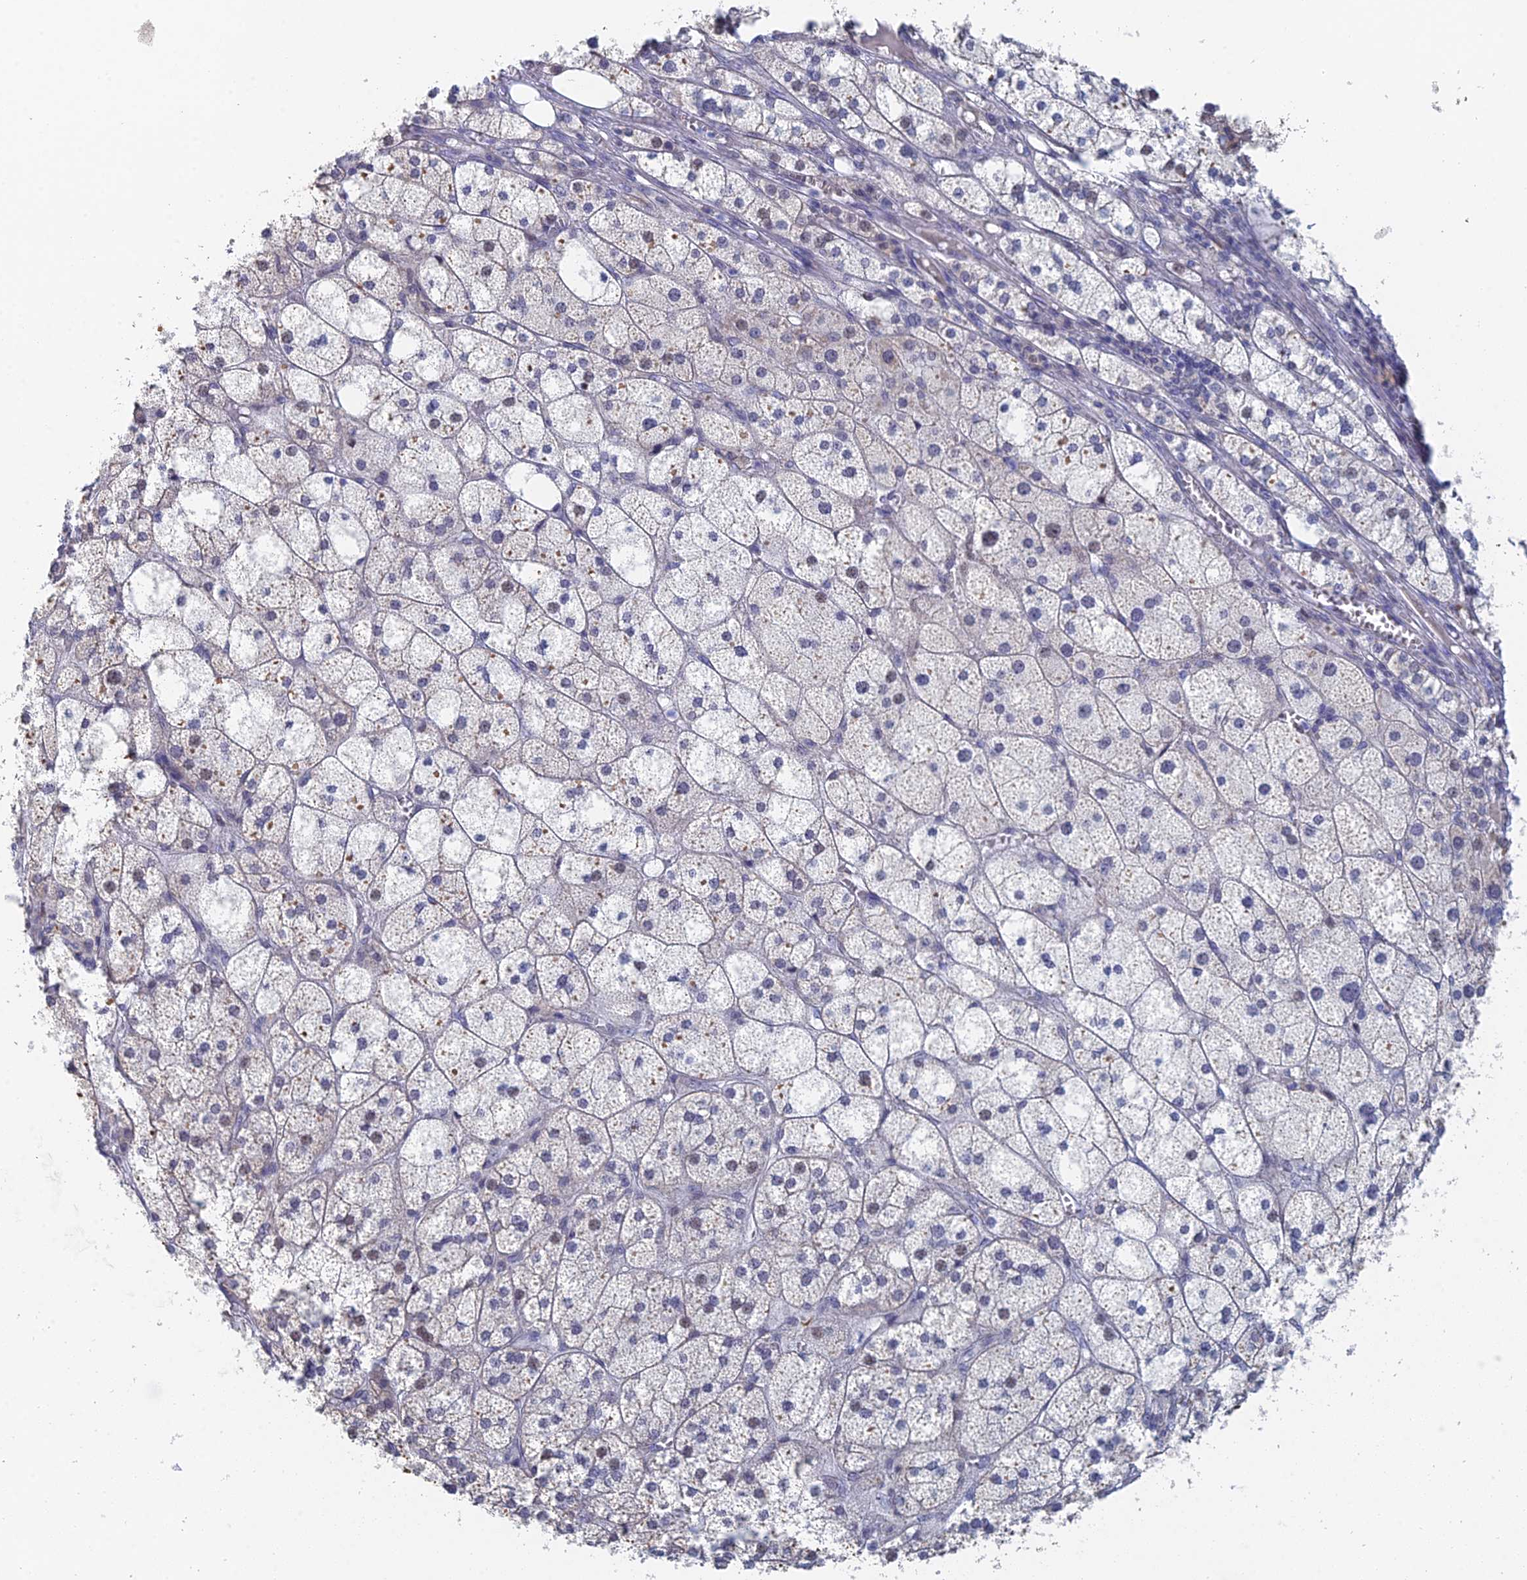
{"staining": {"intensity": "moderate", "quantity": "<25%", "location": "nuclear"}, "tissue": "adrenal gland", "cell_type": "Glandular cells", "image_type": "normal", "snomed": [{"axis": "morphology", "description": "Normal tissue, NOS"}, {"axis": "topography", "description": "Adrenal gland"}], "caption": "IHC (DAB) staining of unremarkable adrenal gland shows moderate nuclear protein staining in about <25% of glandular cells. (brown staining indicates protein expression, while blue staining denotes nuclei).", "gene": "GMNC", "patient": {"sex": "female", "age": 61}}